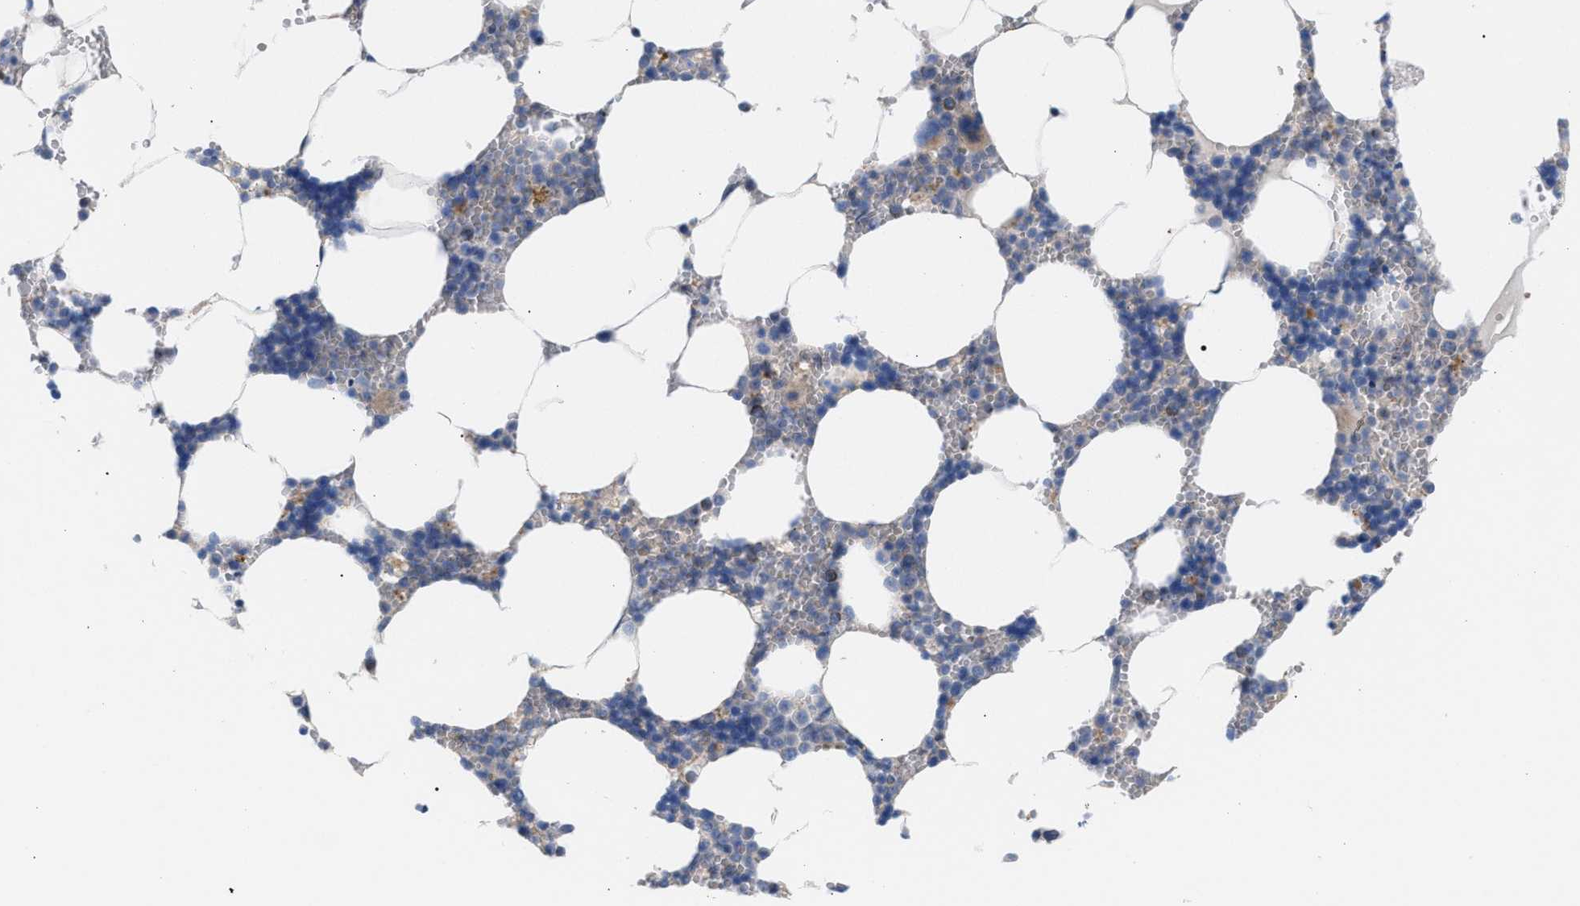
{"staining": {"intensity": "negative", "quantity": "none", "location": "none"}, "tissue": "bone marrow", "cell_type": "Hematopoietic cells", "image_type": "normal", "snomed": [{"axis": "morphology", "description": "Normal tissue, NOS"}, {"axis": "topography", "description": "Bone marrow"}], "caption": "High power microscopy histopathology image of an IHC histopathology image of benign bone marrow, revealing no significant expression in hematopoietic cells.", "gene": "MBTD1", "patient": {"sex": "male", "age": 70}}